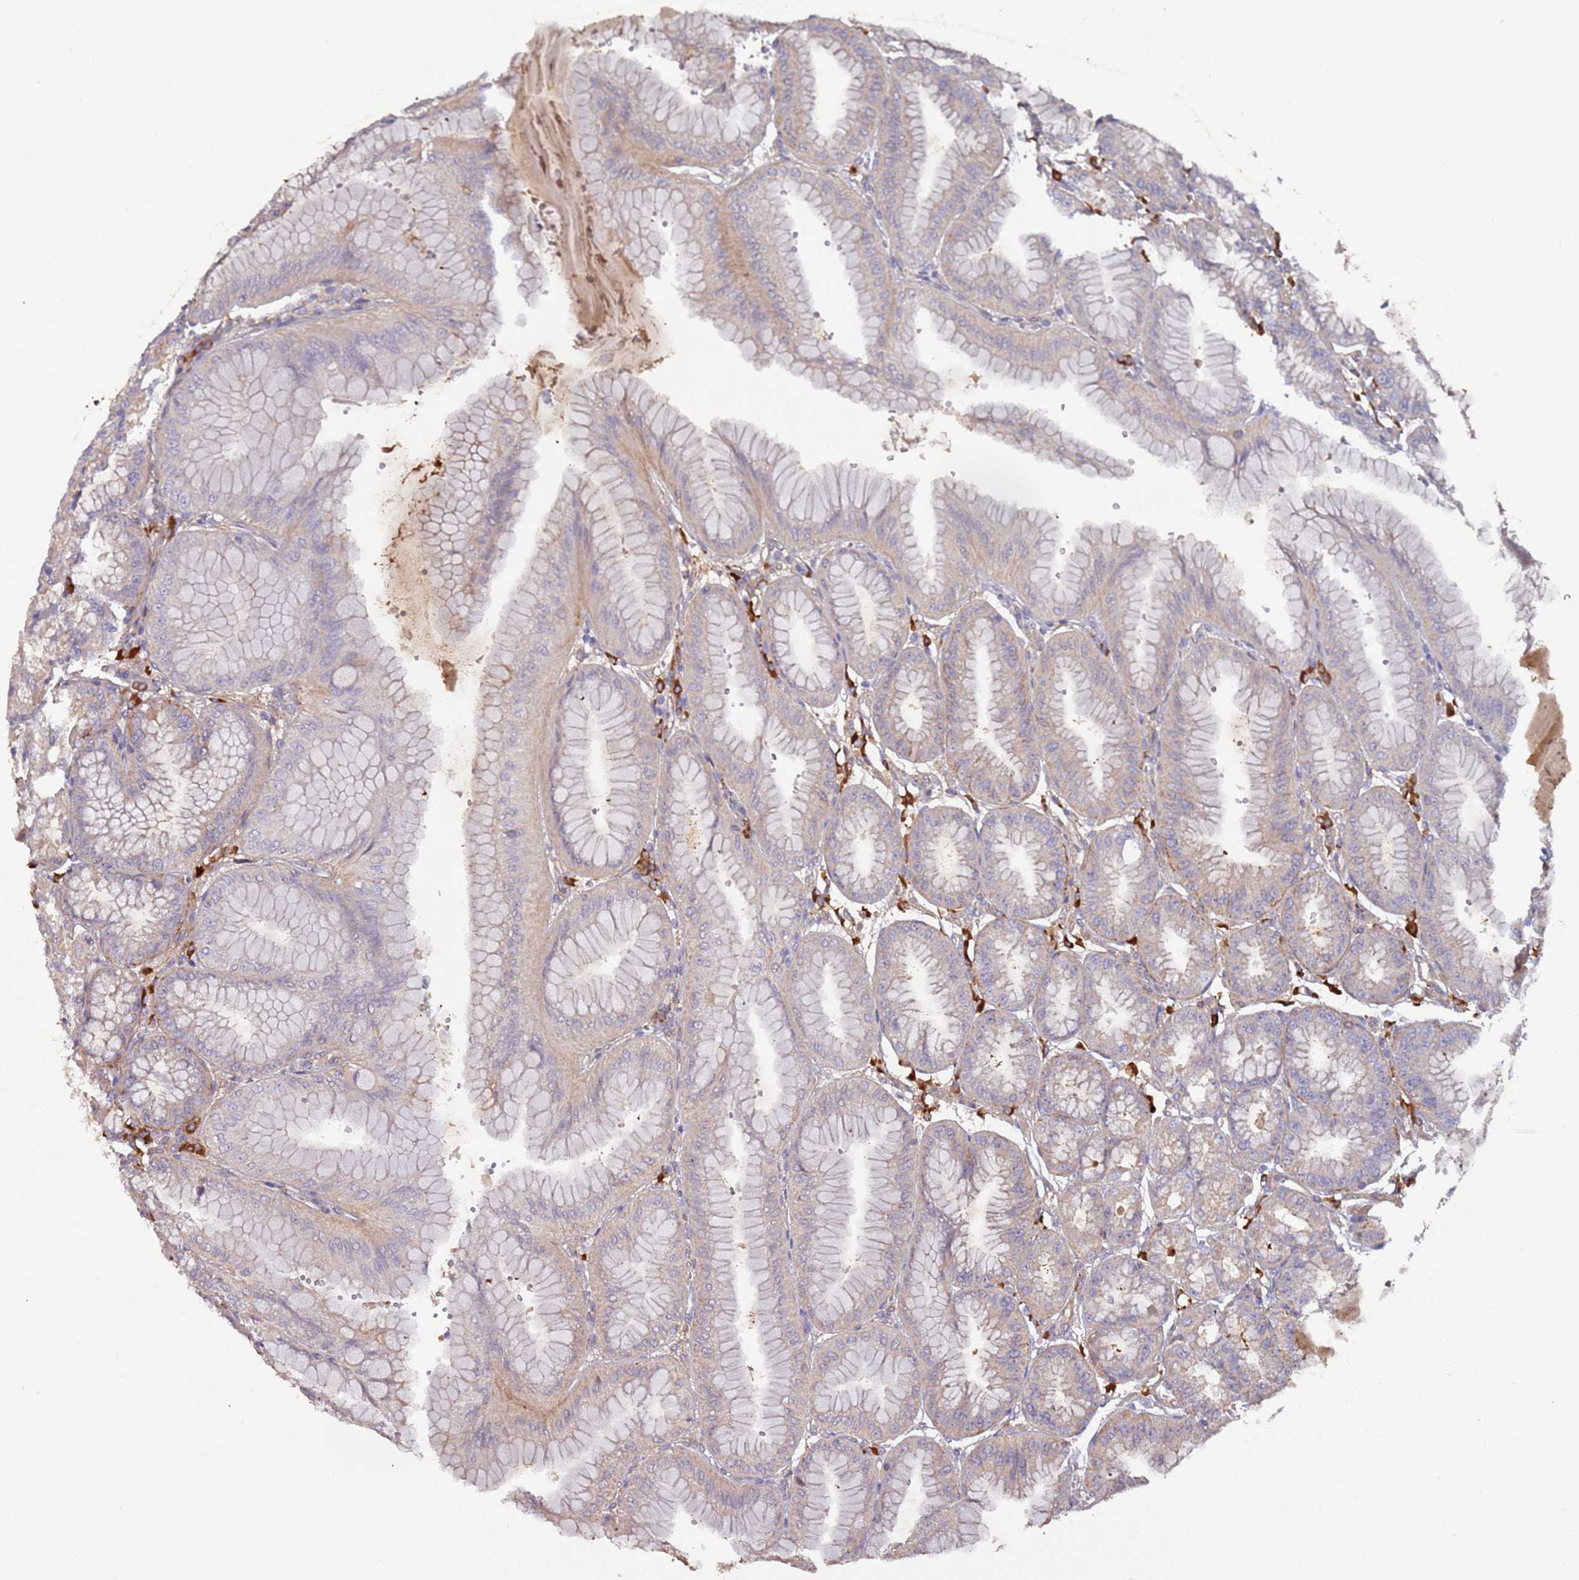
{"staining": {"intensity": "moderate", "quantity": "25%-75%", "location": "cytoplasmic/membranous"}, "tissue": "stomach", "cell_type": "Glandular cells", "image_type": "normal", "snomed": [{"axis": "morphology", "description": "Normal tissue, NOS"}, {"axis": "topography", "description": "Stomach, lower"}], "caption": "The immunohistochemical stain highlights moderate cytoplasmic/membranous expression in glandular cells of unremarkable stomach.", "gene": "KANSL1L", "patient": {"sex": "male", "age": 71}}